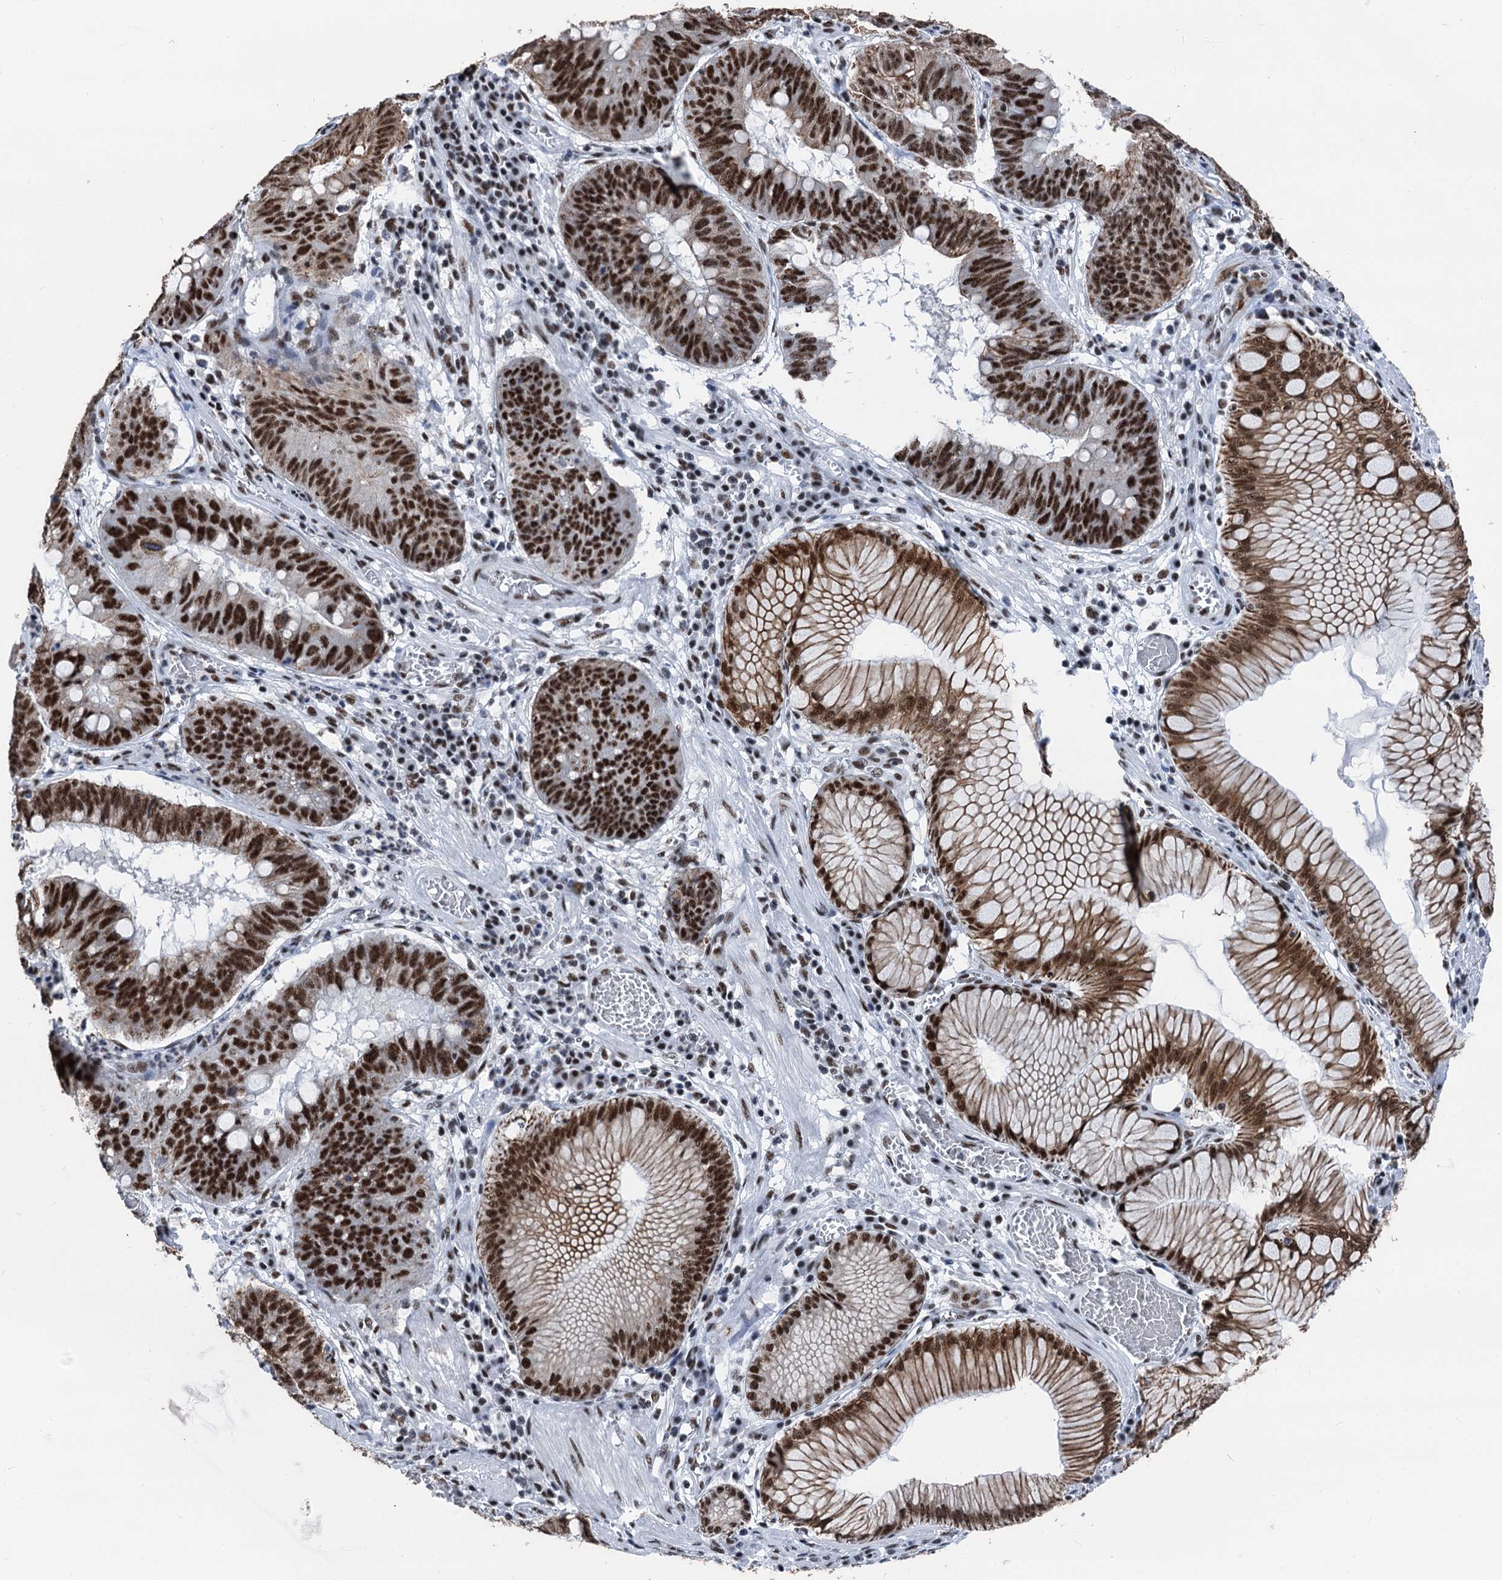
{"staining": {"intensity": "strong", "quantity": ">75%", "location": "nuclear"}, "tissue": "stomach cancer", "cell_type": "Tumor cells", "image_type": "cancer", "snomed": [{"axis": "morphology", "description": "Adenocarcinoma, NOS"}, {"axis": "topography", "description": "Stomach"}], "caption": "The histopathology image displays a brown stain indicating the presence of a protein in the nuclear of tumor cells in stomach adenocarcinoma. The staining is performed using DAB brown chromogen to label protein expression. The nuclei are counter-stained blue using hematoxylin.", "gene": "DDX23", "patient": {"sex": "male", "age": 59}}